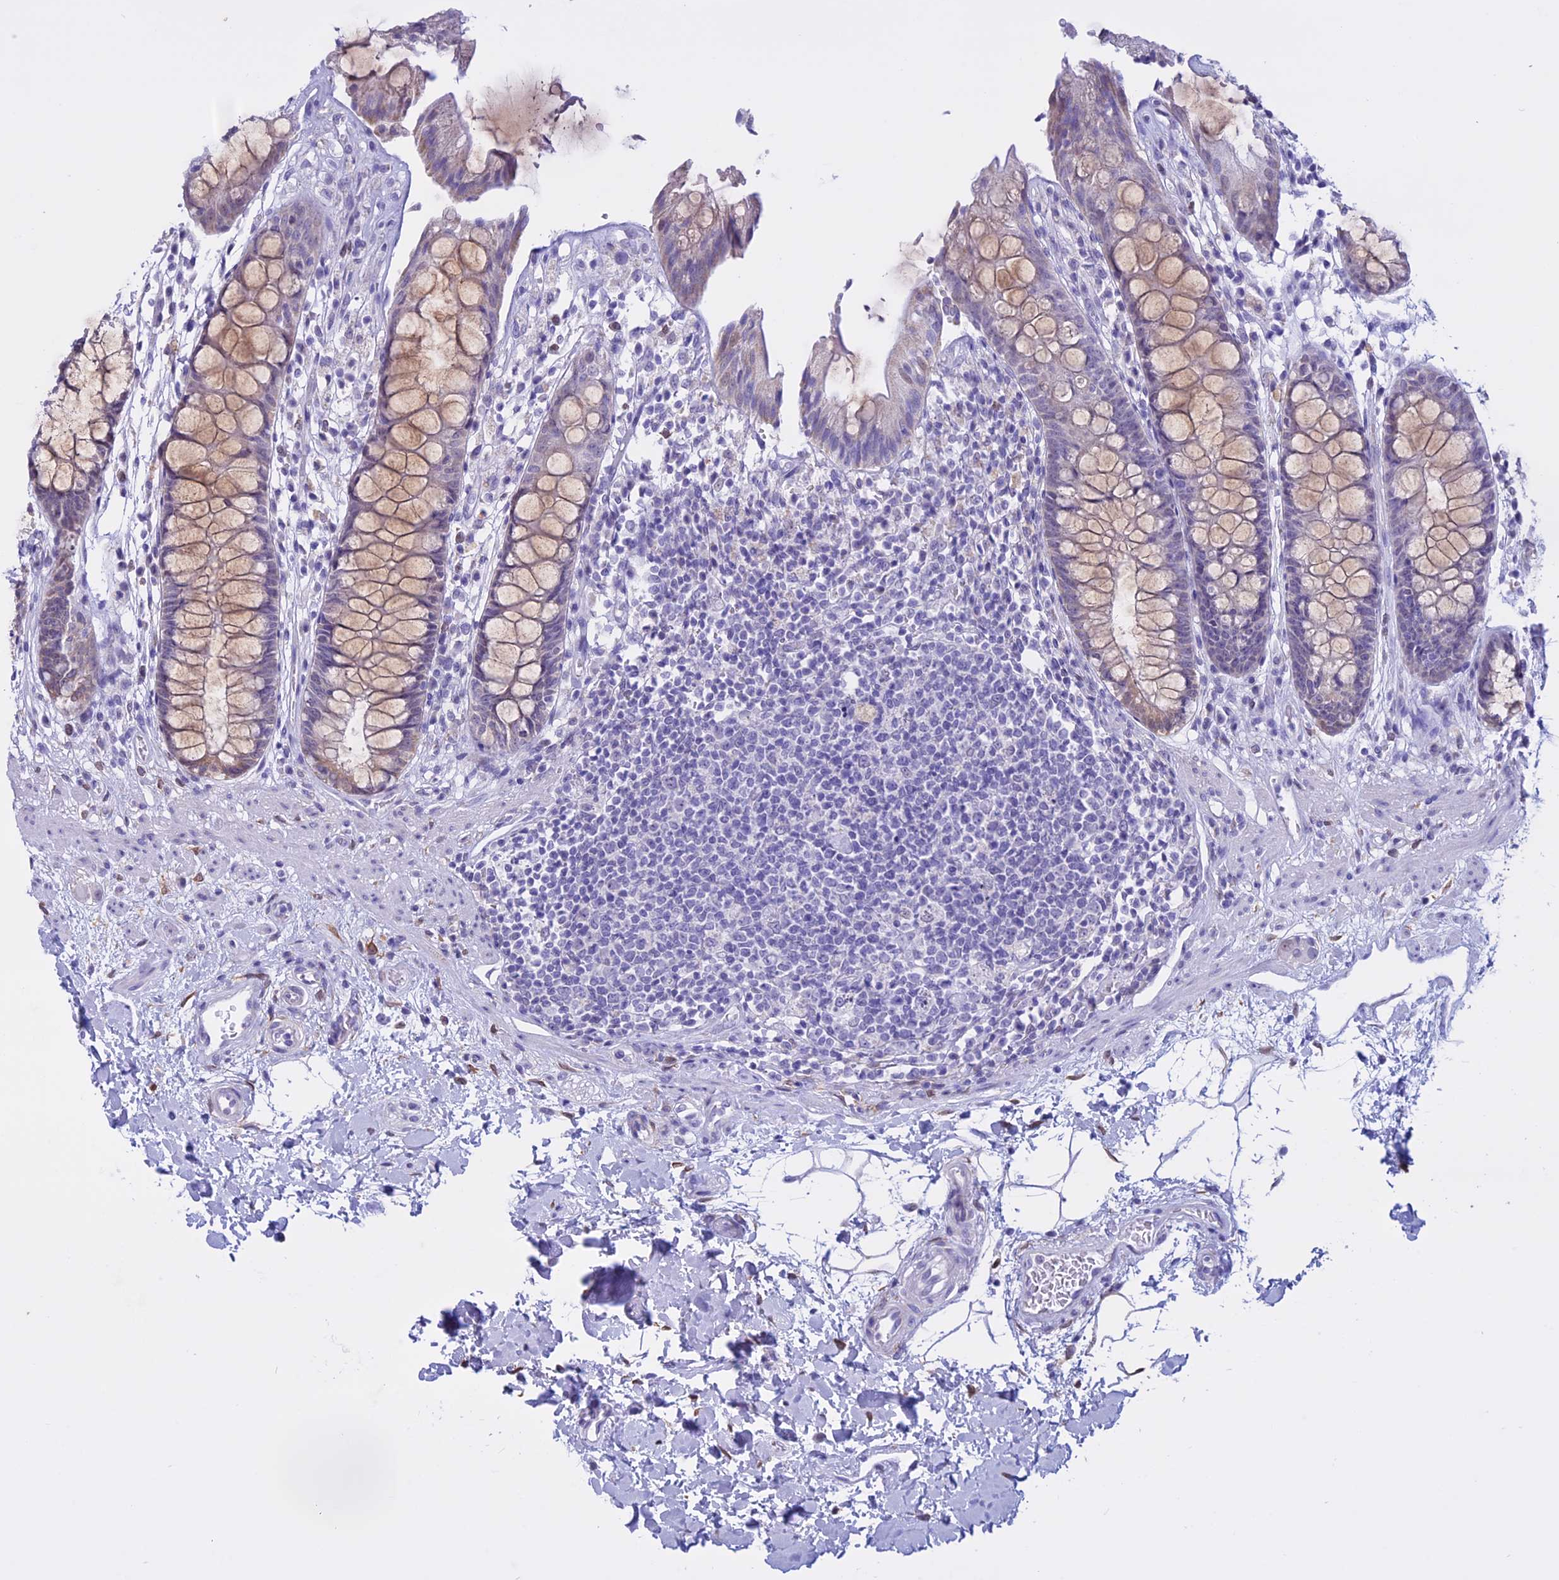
{"staining": {"intensity": "weak", "quantity": "25%-75%", "location": "cytoplasmic/membranous"}, "tissue": "rectum", "cell_type": "Glandular cells", "image_type": "normal", "snomed": [{"axis": "morphology", "description": "Normal tissue, NOS"}, {"axis": "topography", "description": "Rectum"}], "caption": "This is an image of IHC staining of unremarkable rectum, which shows weak staining in the cytoplasmic/membranous of glandular cells.", "gene": "LHFPL2", "patient": {"sex": "male", "age": 64}}